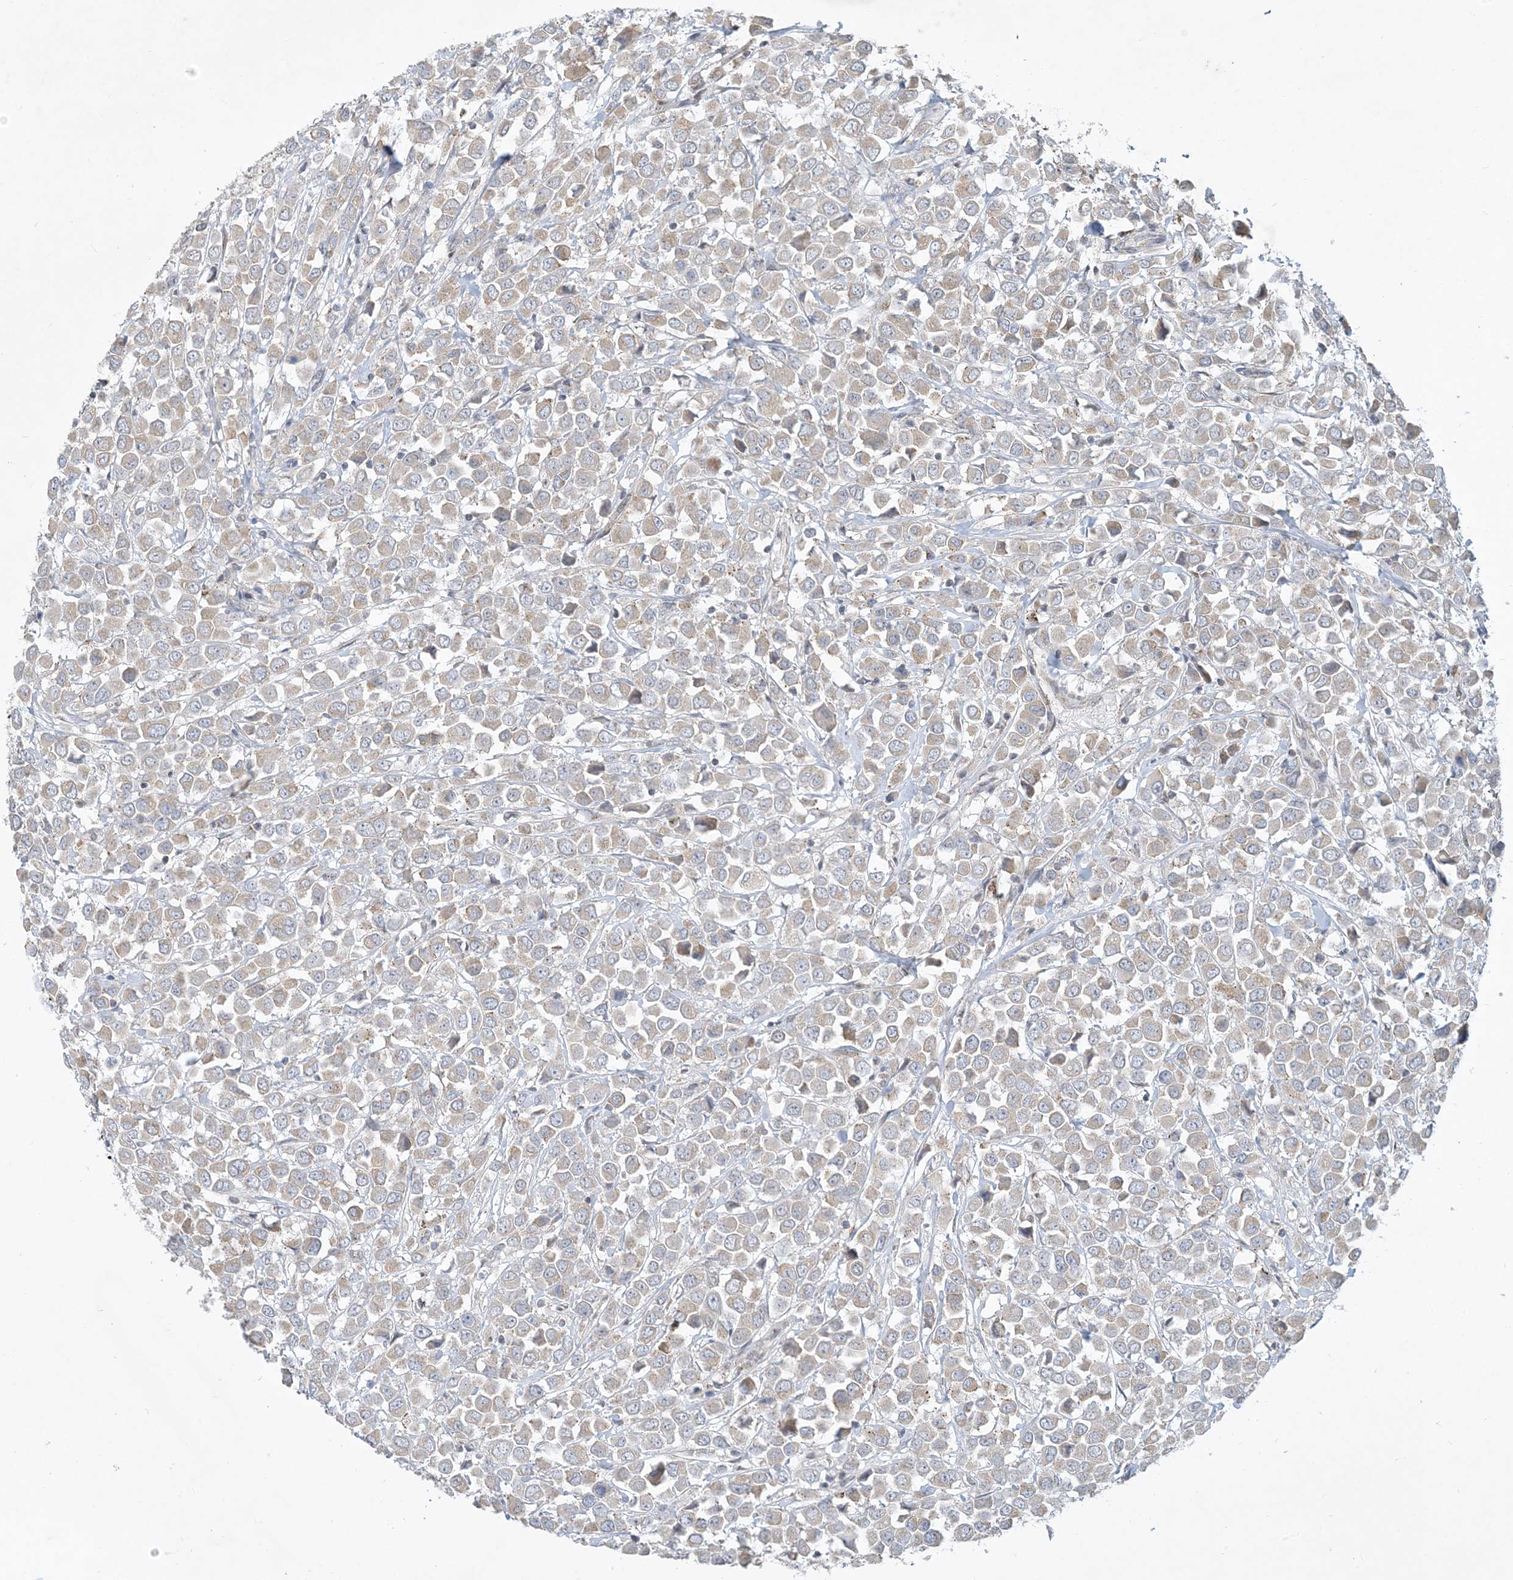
{"staining": {"intensity": "weak", "quantity": "<25%", "location": "cytoplasmic/membranous"}, "tissue": "breast cancer", "cell_type": "Tumor cells", "image_type": "cancer", "snomed": [{"axis": "morphology", "description": "Duct carcinoma"}, {"axis": "topography", "description": "Breast"}], "caption": "Tumor cells are negative for protein expression in human breast cancer.", "gene": "CCDC14", "patient": {"sex": "female", "age": 61}}